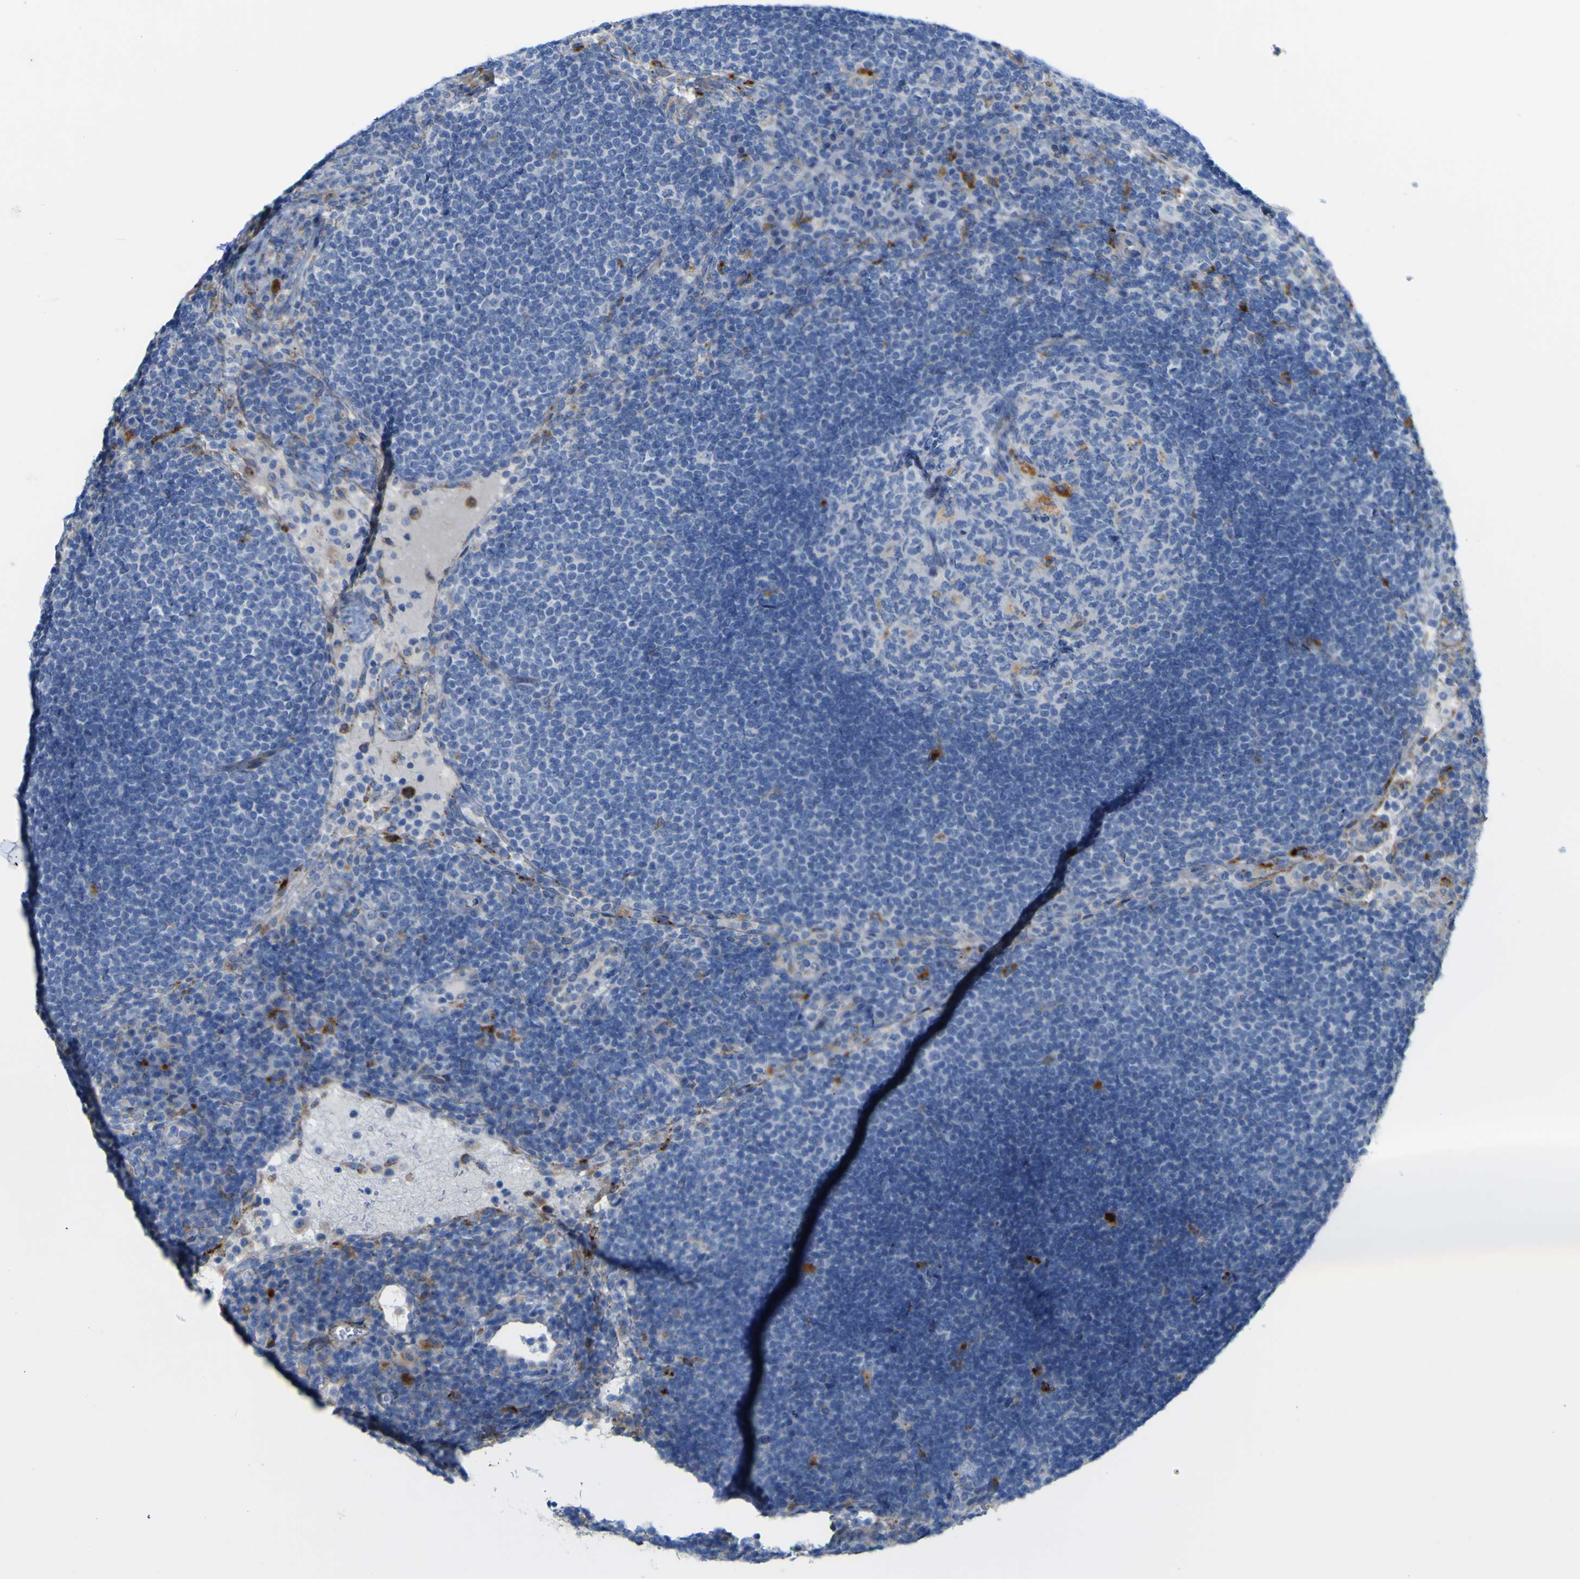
{"staining": {"intensity": "strong", "quantity": "<25%", "location": "cytoplasmic/membranous"}, "tissue": "lymph node", "cell_type": "Germinal center cells", "image_type": "normal", "snomed": [{"axis": "morphology", "description": "Normal tissue, NOS"}, {"axis": "topography", "description": "Lymph node"}], "caption": "Normal lymph node reveals strong cytoplasmic/membranous positivity in about <25% of germinal center cells (IHC, brightfield microscopy, high magnification)..", "gene": "PTPRF", "patient": {"sex": "female", "age": 53}}